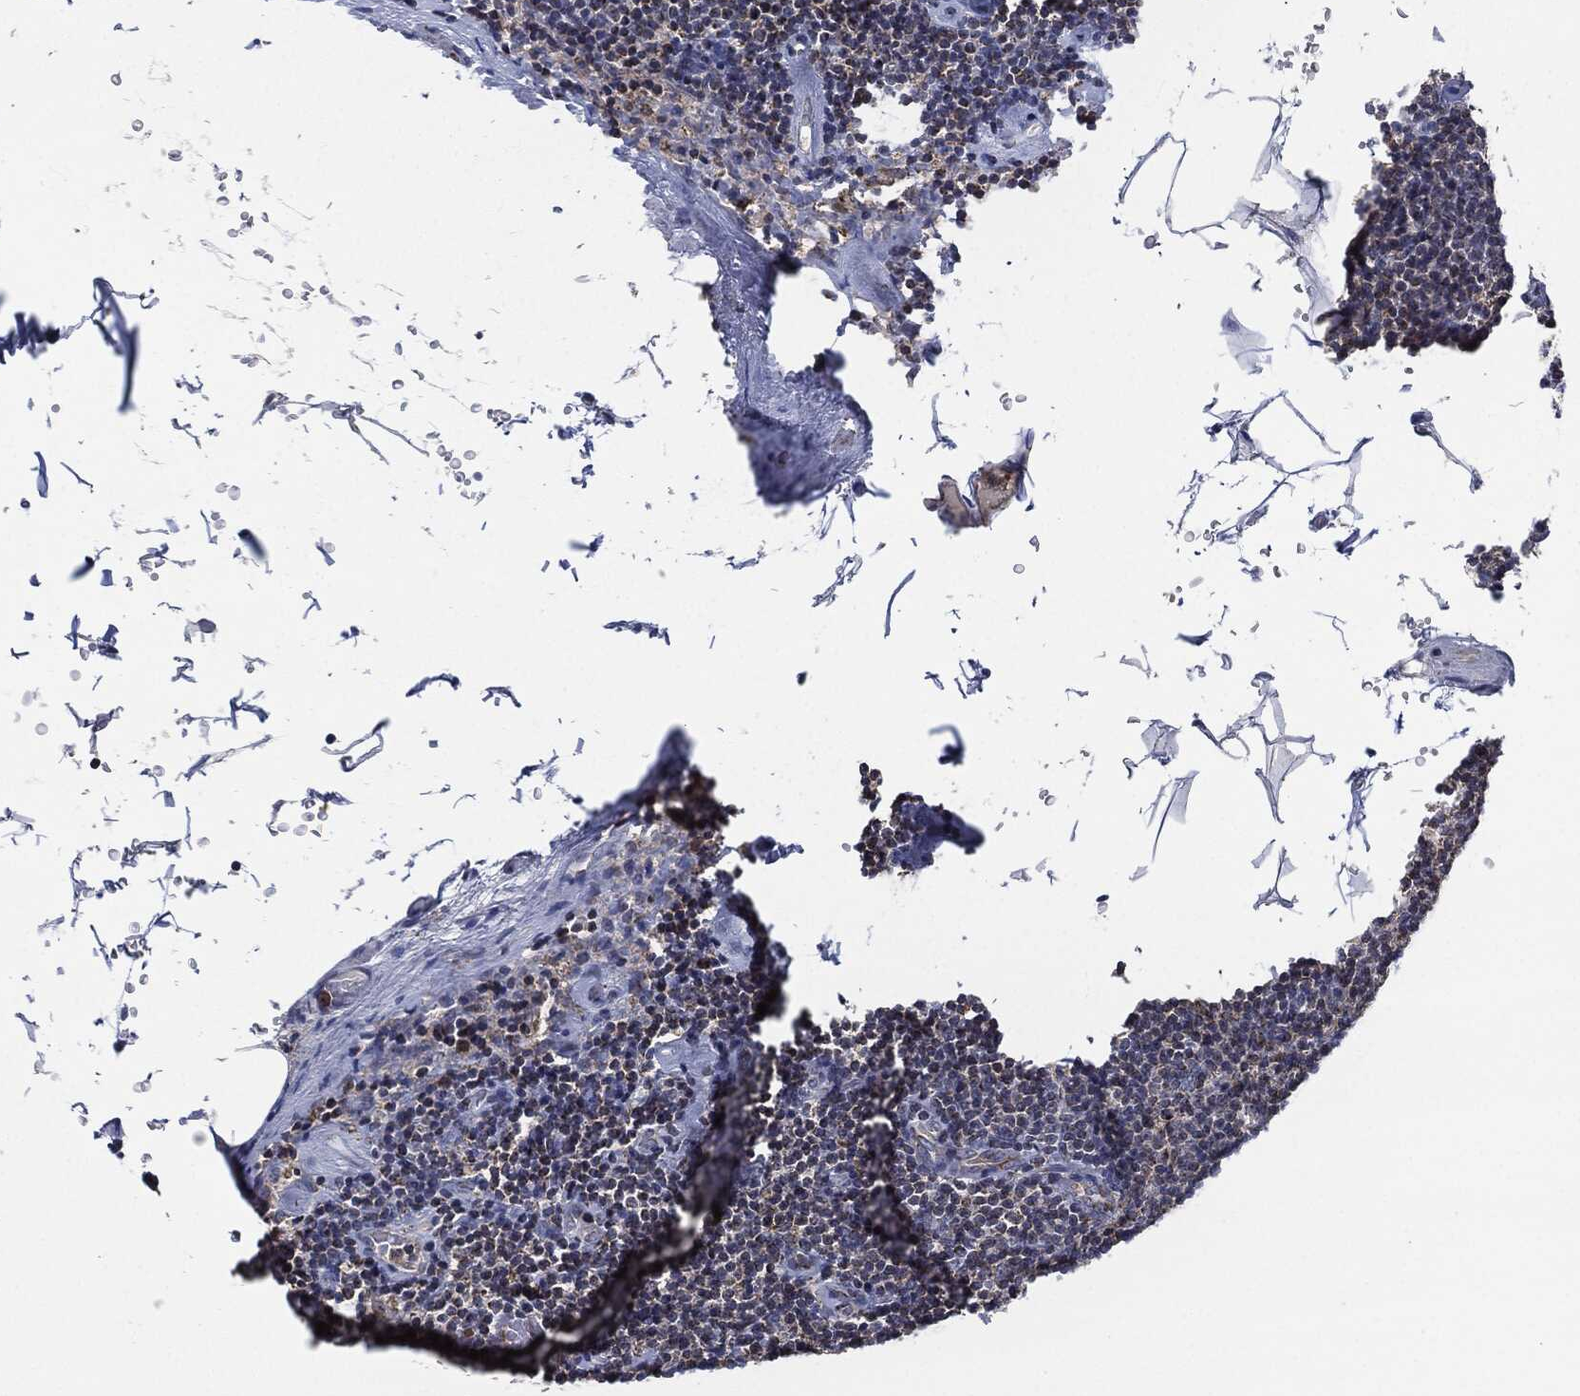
{"staining": {"intensity": "negative", "quantity": "none", "location": "none"}, "tissue": "lymphoma", "cell_type": "Tumor cells", "image_type": "cancer", "snomed": [{"axis": "morphology", "description": "Malignant lymphoma, non-Hodgkin's type, Low grade"}, {"axis": "topography", "description": "Lymph node"}], "caption": "Human malignant lymphoma, non-Hodgkin's type (low-grade) stained for a protein using immunohistochemistry shows no positivity in tumor cells.", "gene": "NDUFV2", "patient": {"sex": "male", "age": 81}}